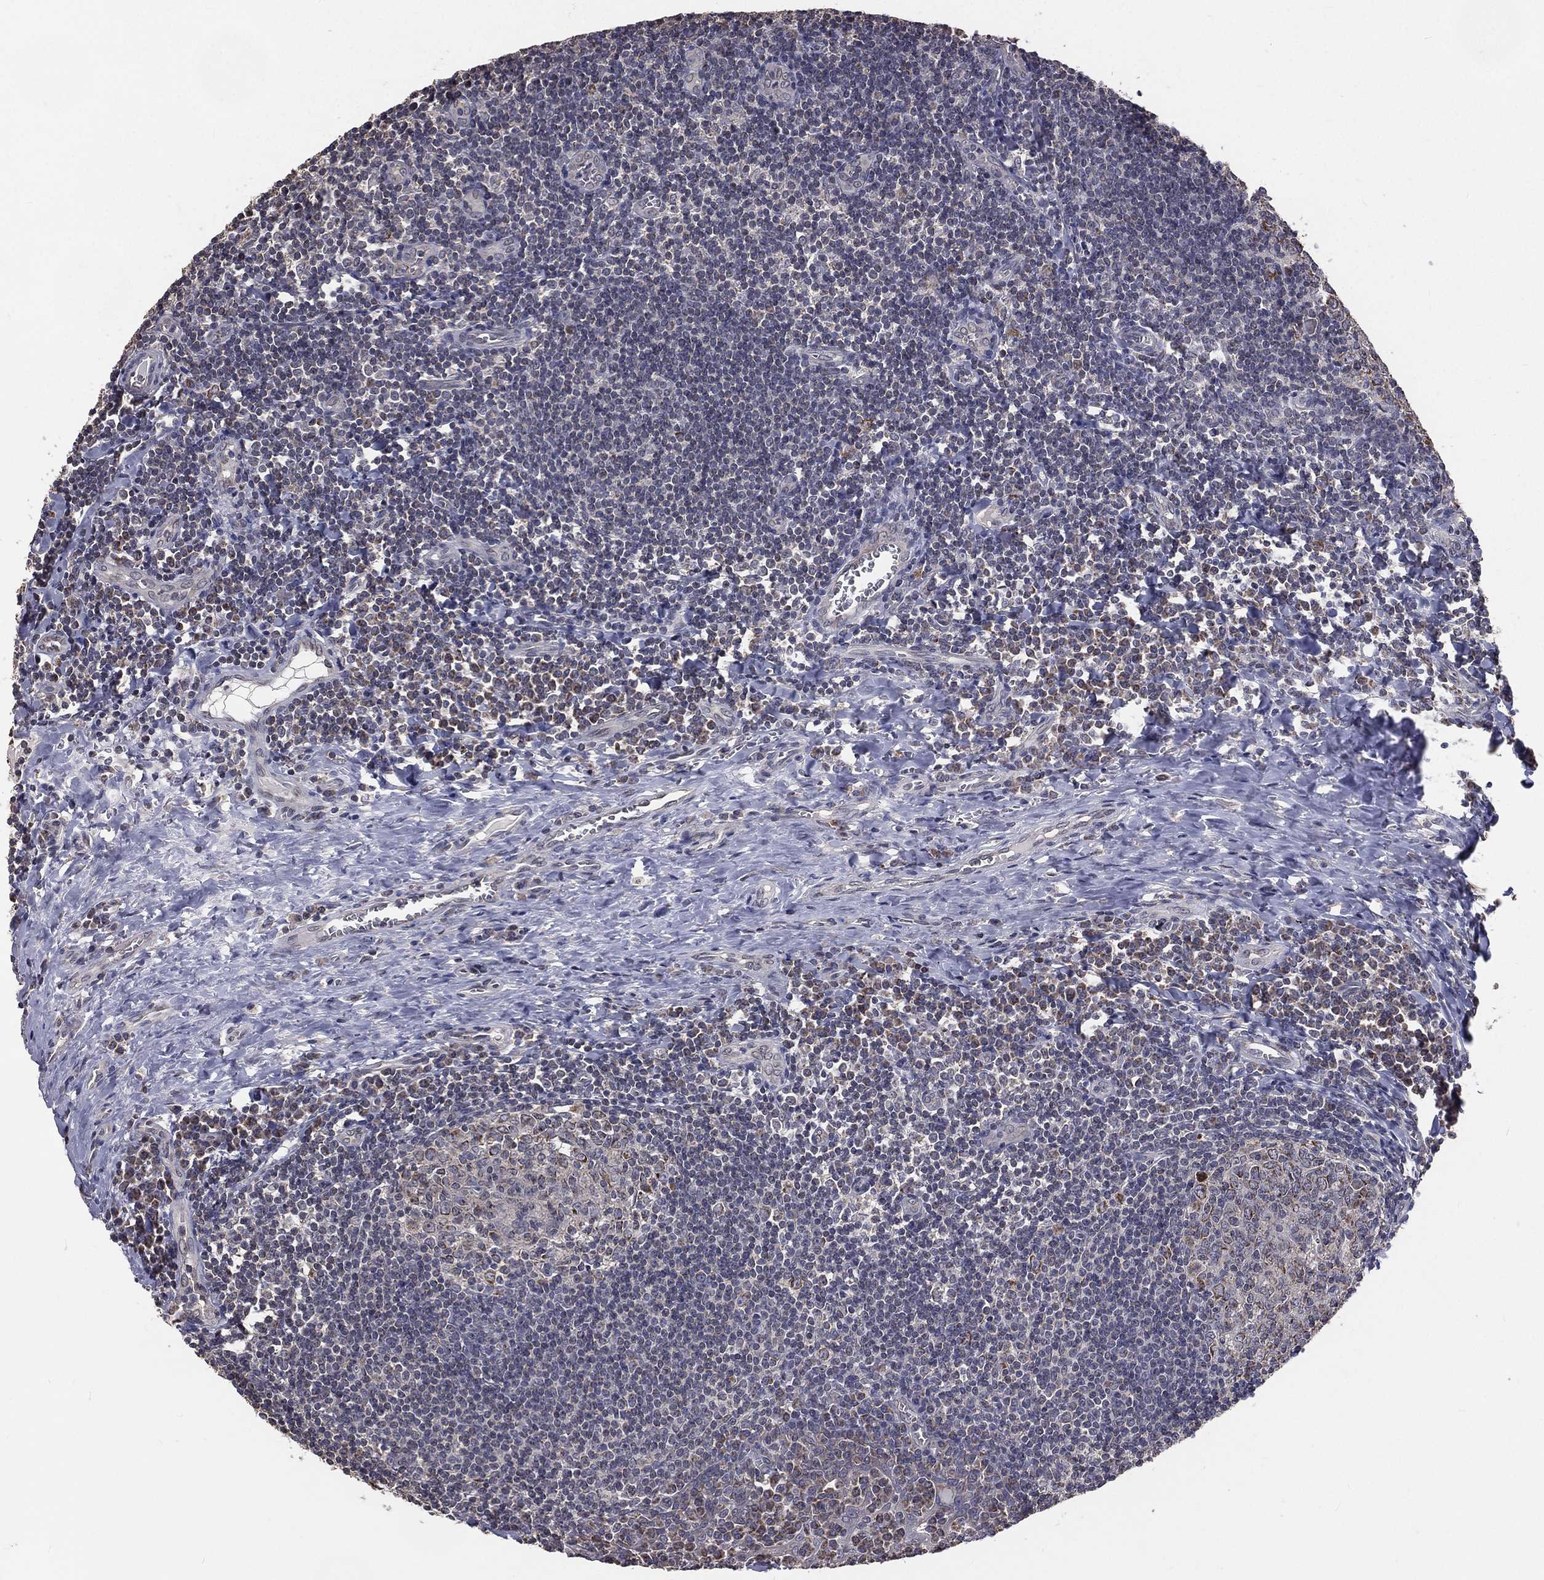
{"staining": {"intensity": "strong", "quantity": "<25%", "location": "cytoplasmic/membranous"}, "tissue": "tonsil", "cell_type": "Germinal center cells", "image_type": "normal", "snomed": [{"axis": "morphology", "description": "Normal tissue, NOS"}, {"axis": "morphology", "description": "Inflammation, NOS"}, {"axis": "topography", "description": "Tonsil"}], "caption": "Tonsil was stained to show a protein in brown. There is medium levels of strong cytoplasmic/membranous expression in about <25% of germinal center cells. Immunohistochemistry stains the protein of interest in brown and the nuclei are stained blue.", "gene": "MRPL46", "patient": {"sex": "female", "age": 31}}